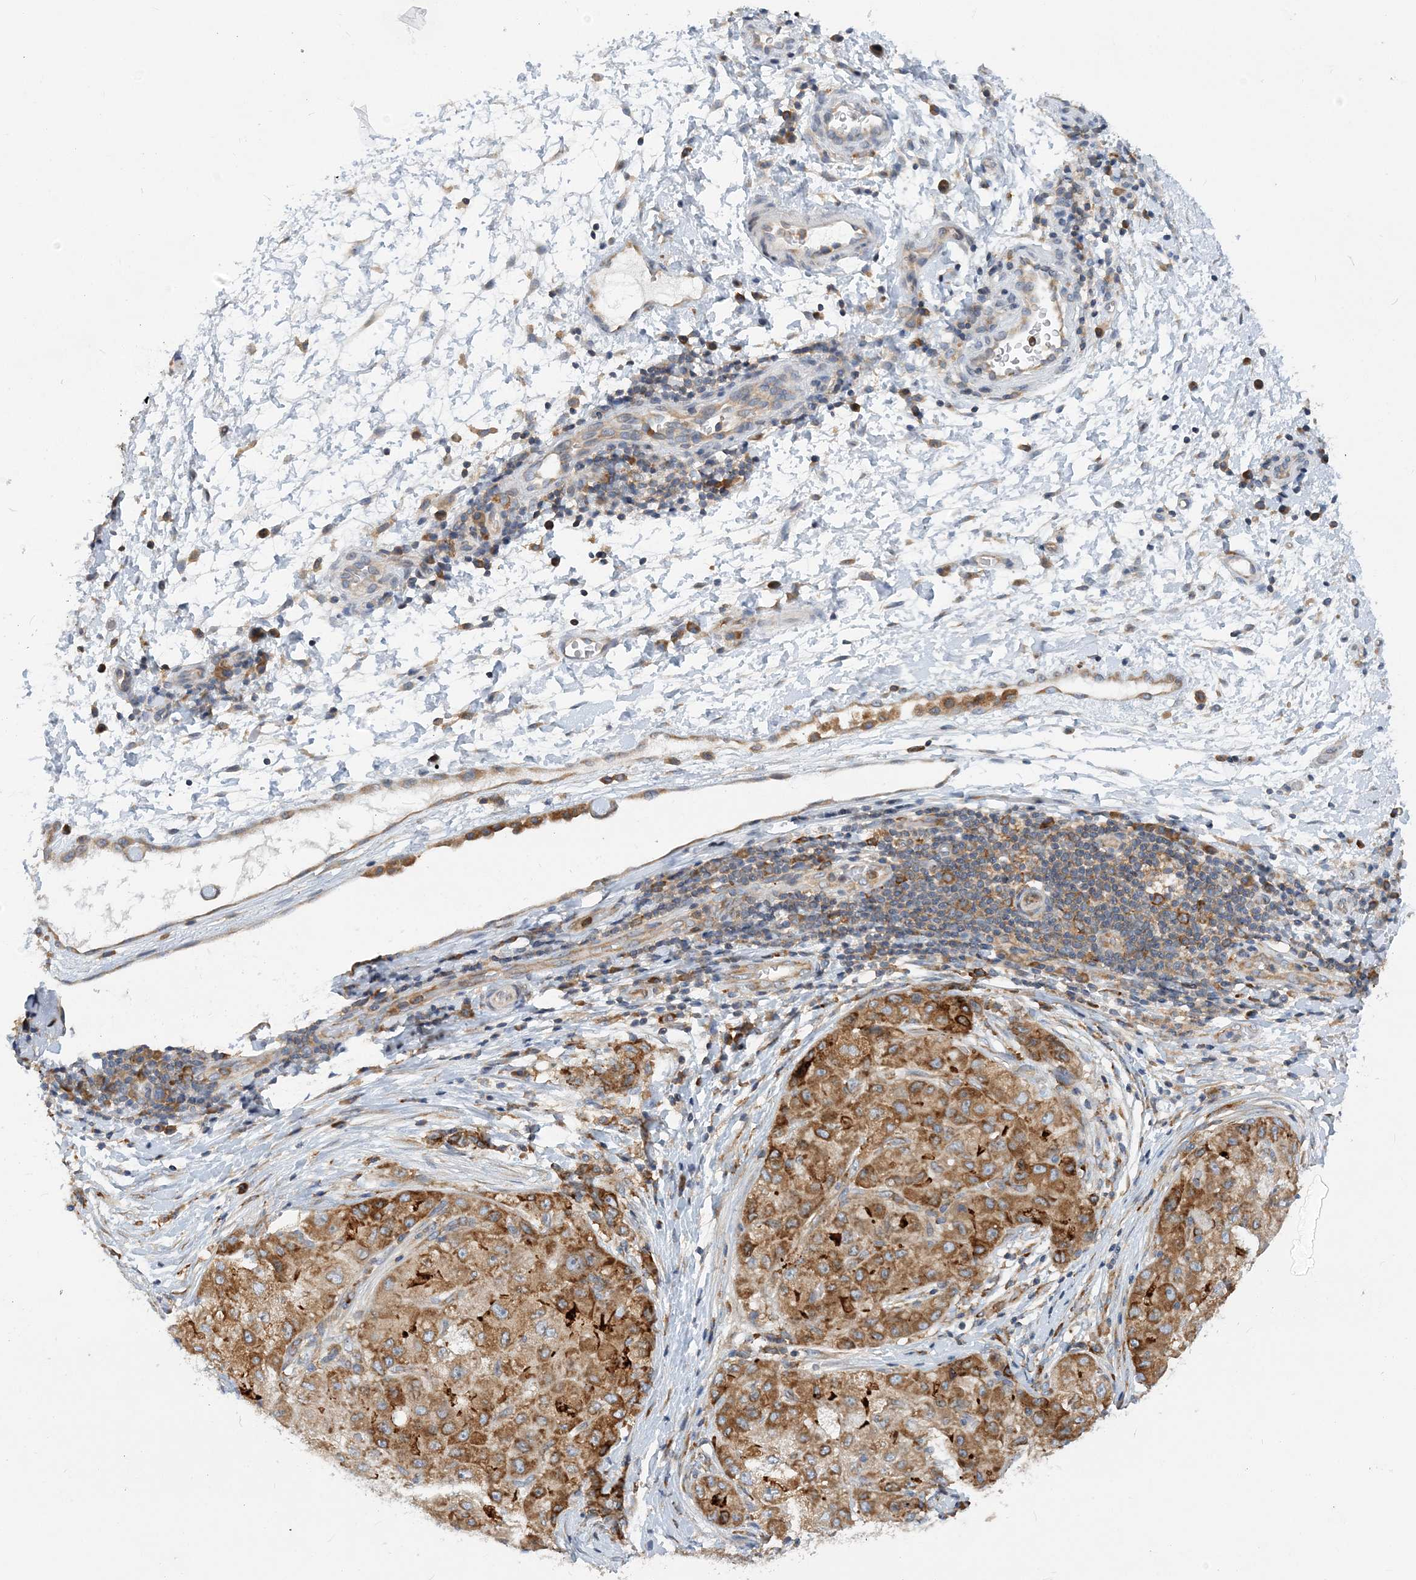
{"staining": {"intensity": "moderate", "quantity": ">75%", "location": "cytoplasmic/membranous"}, "tissue": "liver cancer", "cell_type": "Tumor cells", "image_type": "cancer", "snomed": [{"axis": "morphology", "description": "Carcinoma, Hepatocellular, NOS"}, {"axis": "topography", "description": "Liver"}], "caption": "DAB (3,3'-diaminobenzidine) immunohistochemical staining of liver cancer reveals moderate cytoplasmic/membranous protein positivity in approximately >75% of tumor cells.", "gene": "LARP4B", "patient": {"sex": "male", "age": 80}}